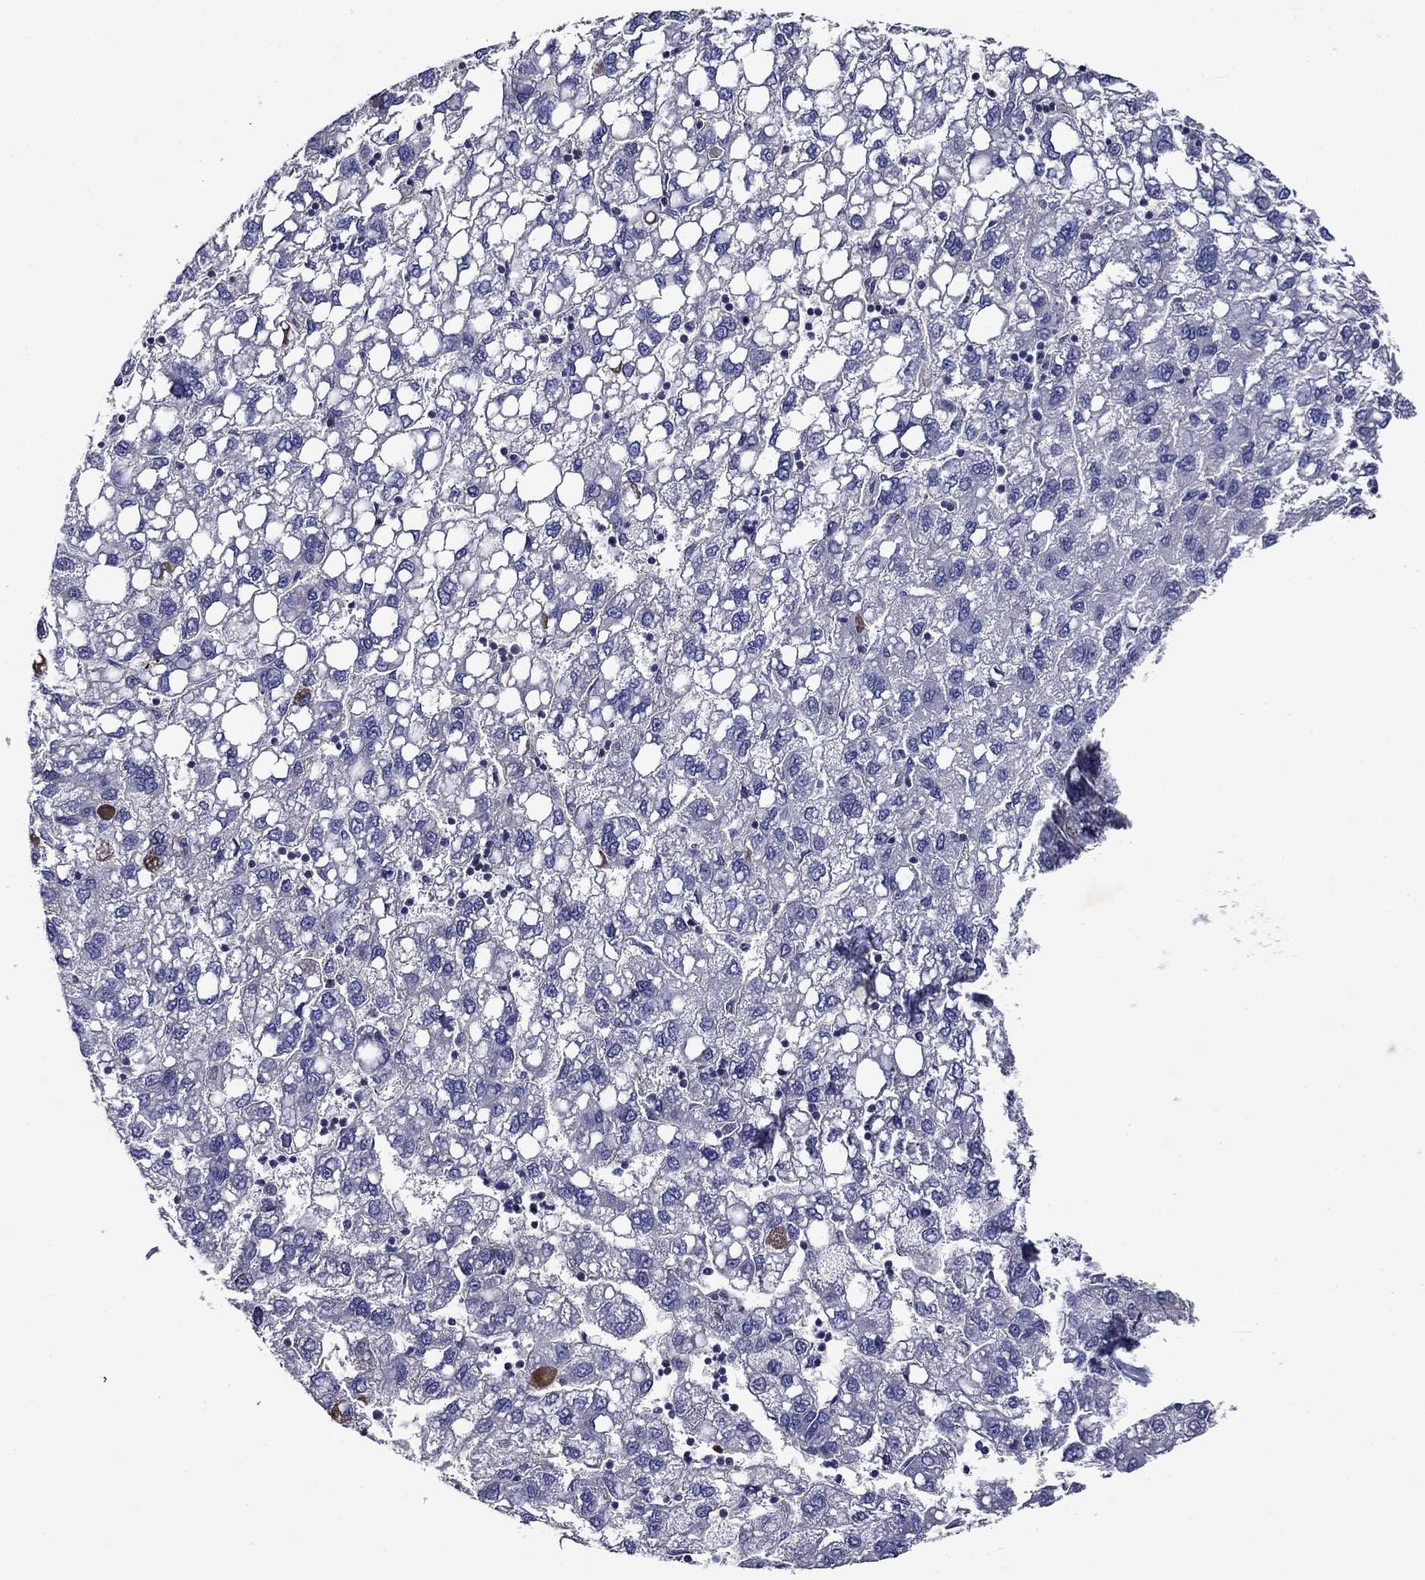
{"staining": {"intensity": "negative", "quantity": "none", "location": "none"}, "tissue": "liver cancer", "cell_type": "Tumor cells", "image_type": "cancer", "snomed": [{"axis": "morphology", "description": "Carcinoma, Hepatocellular, NOS"}, {"axis": "topography", "description": "Liver"}], "caption": "Tumor cells are negative for protein expression in human liver cancer (hepatocellular carcinoma). (DAB immunohistochemistry with hematoxylin counter stain).", "gene": "CNDP1", "patient": {"sex": "female", "age": 82}}